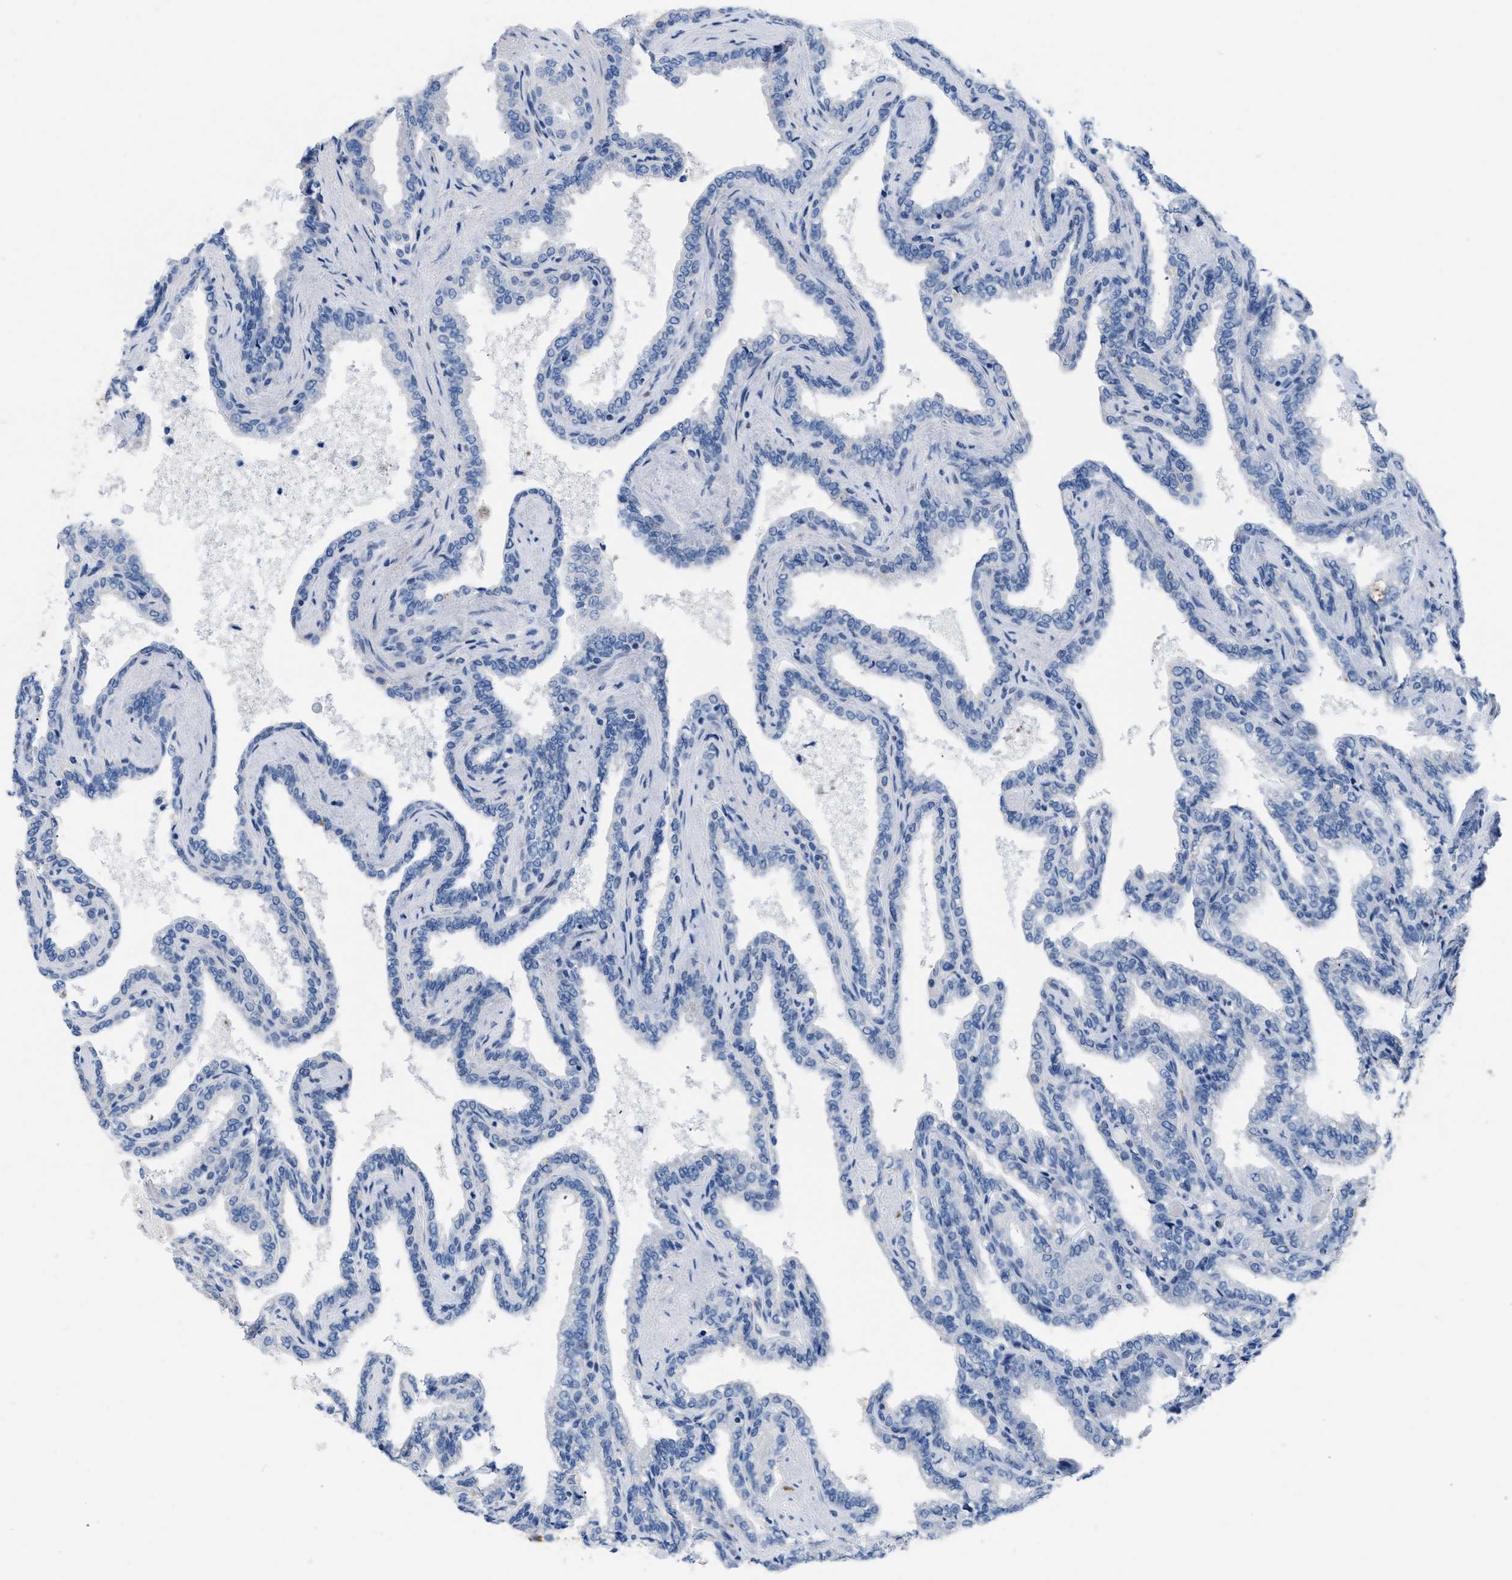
{"staining": {"intensity": "negative", "quantity": "none", "location": "none"}, "tissue": "seminal vesicle", "cell_type": "Glandular cells", "image_type": "normal", "snomed": [{"axis": "morphology", "description": "Normal tissue, NOS"}, {"axis": "topography", "description": "Seminal veicle"}], "caption": "This is an immunohistochemistry (IHC) image of benign seminal vesicle. There is no staining in glandular cells.", "gene": "BOLL", "patient": {"sex": "male", "age": 46}}